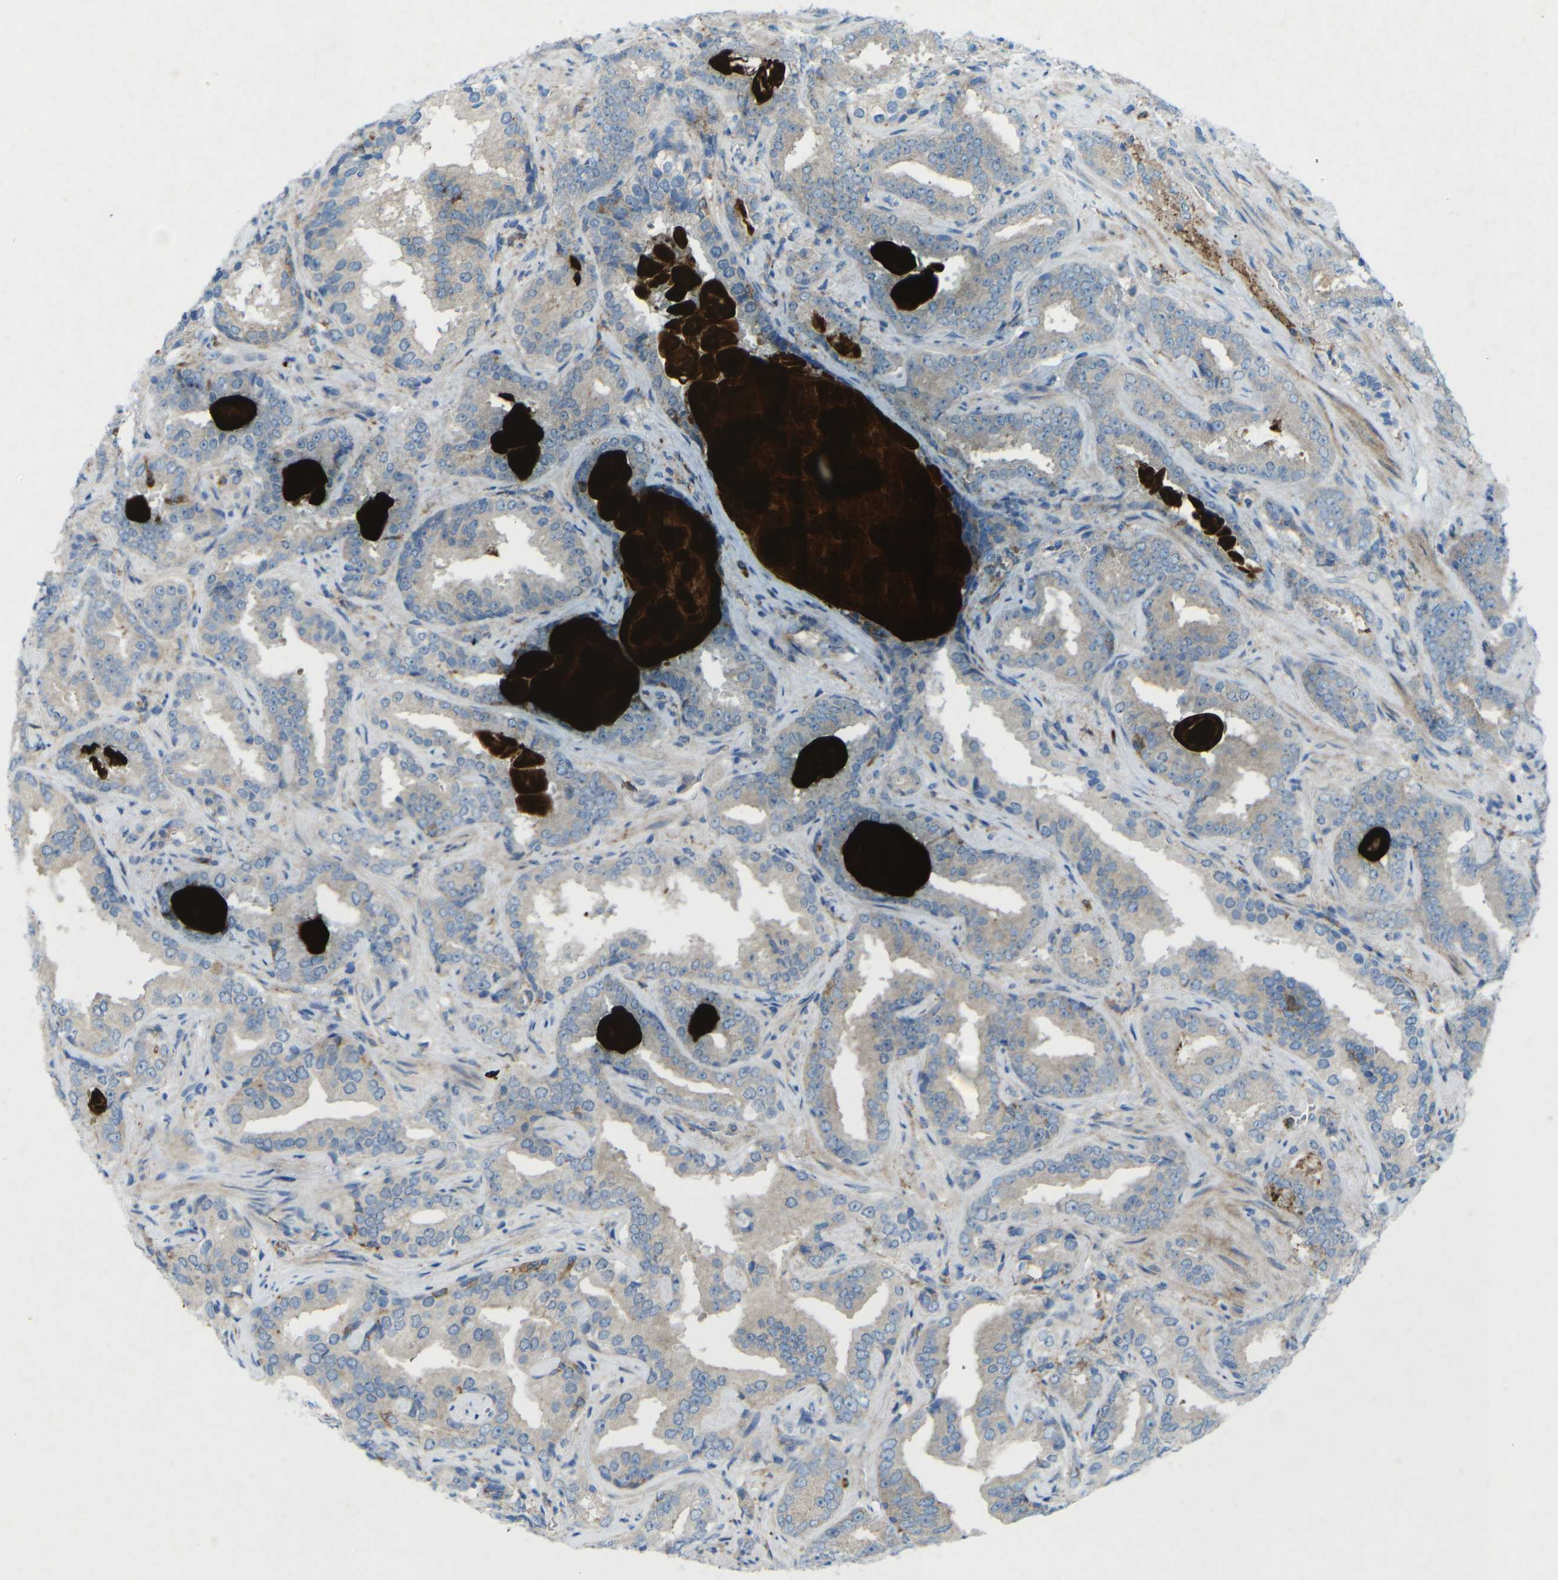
{"staining": {"intensity": "weak", "quantity": "<25%", "location": "cytoplasmic/membranous"}, "tissue": "prostate cancer", "cell_type": "Tumor cells", "image_type": "cancer", "snomed": [{"axis": "morphology", "description": "Adenocarcinoma, Low grade"}, {"axis": "topography", "description": "Prostate"}], "caption": "Tumor cells are negative for brown protein staining in low-grade adenocarcinoma (prostate).", "gene": "STK11", "patient": {"sex": "male", "age": 60}}